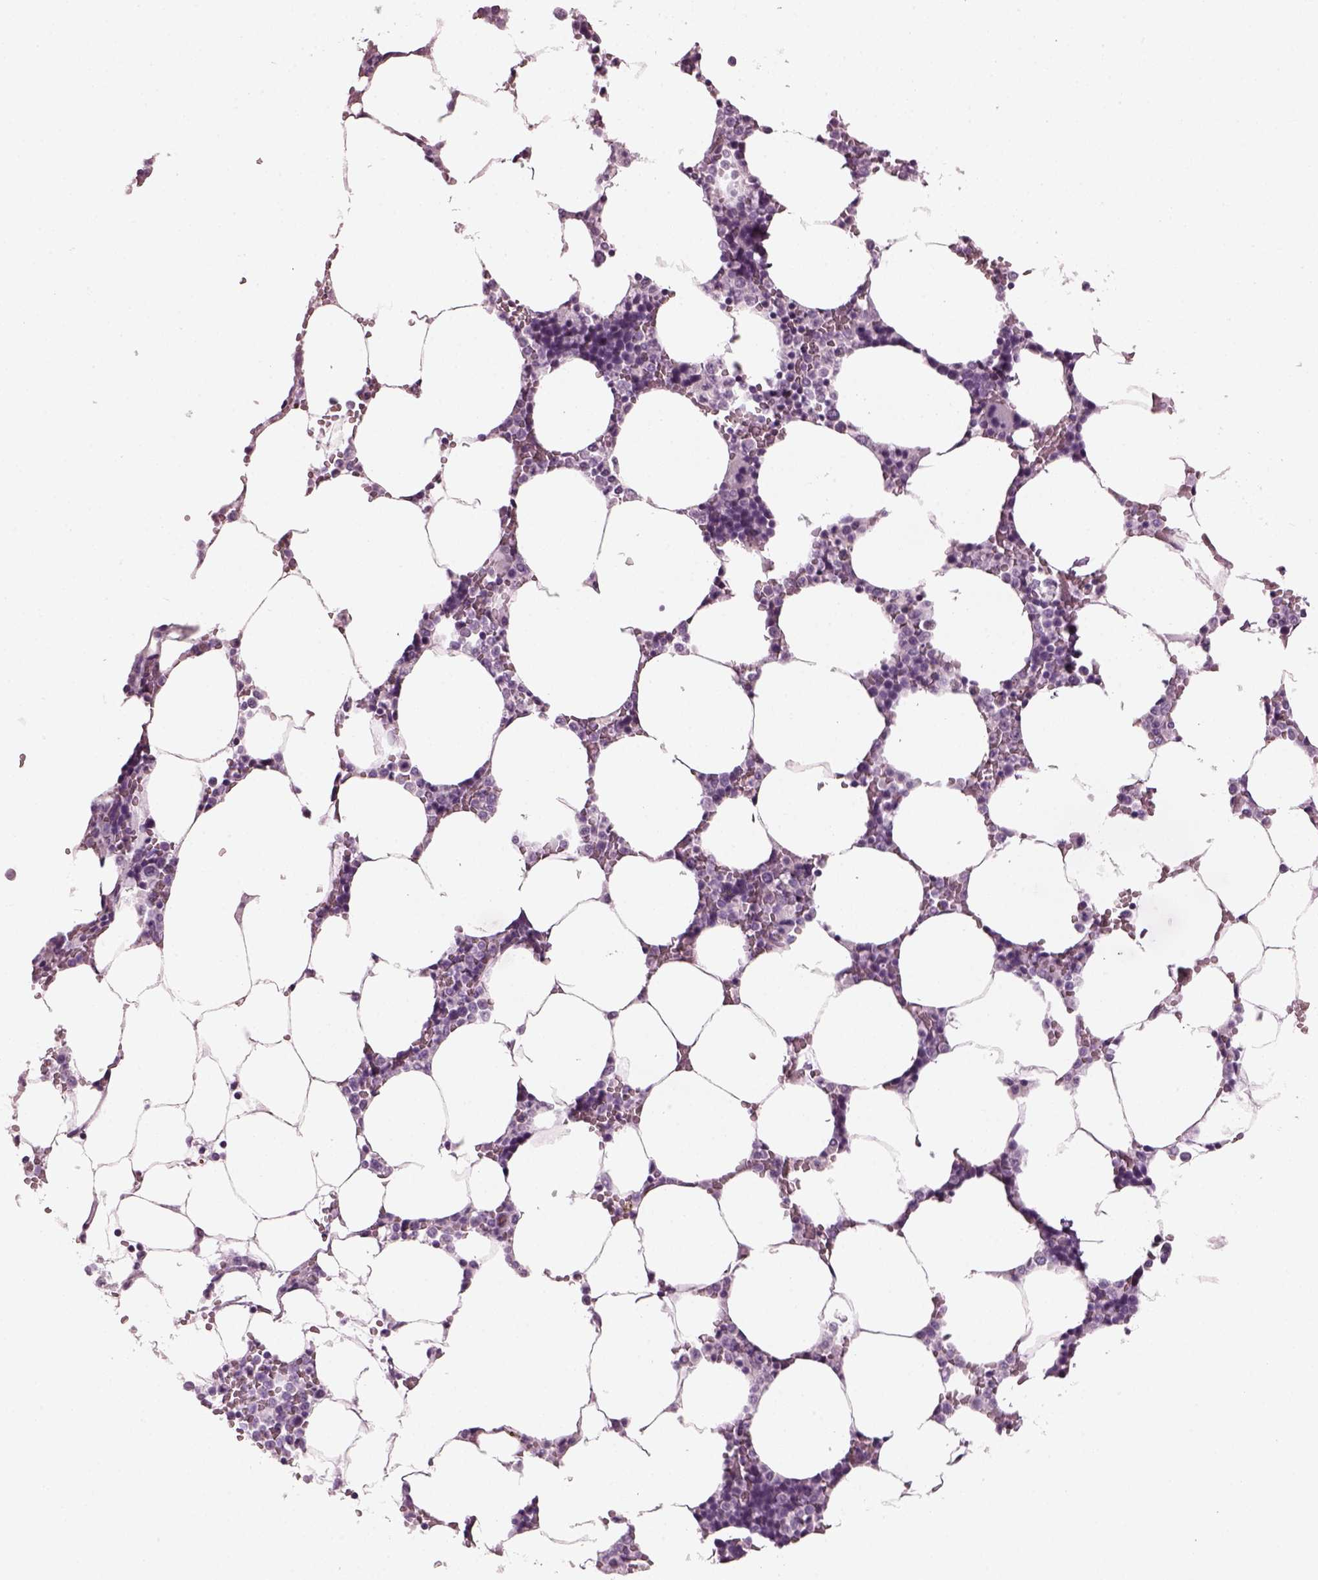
{"staining": {"intensity": "negative", "quantity": "none", "location": "none"}, "tissue": "bone marrow", "cell_type": "Hematopoietic cells", "image_type": "normal", "snomed": [{"axis": "morphology", "description": "Normal tissue, NOS"}, {"axis": "topography", "description": "Bone marrow"}], "caption": "Hematopoietic cells show no significant expression in normal bone marrow.", "gene": "PDC", "patient": {"sex": "female", "age": 52}}